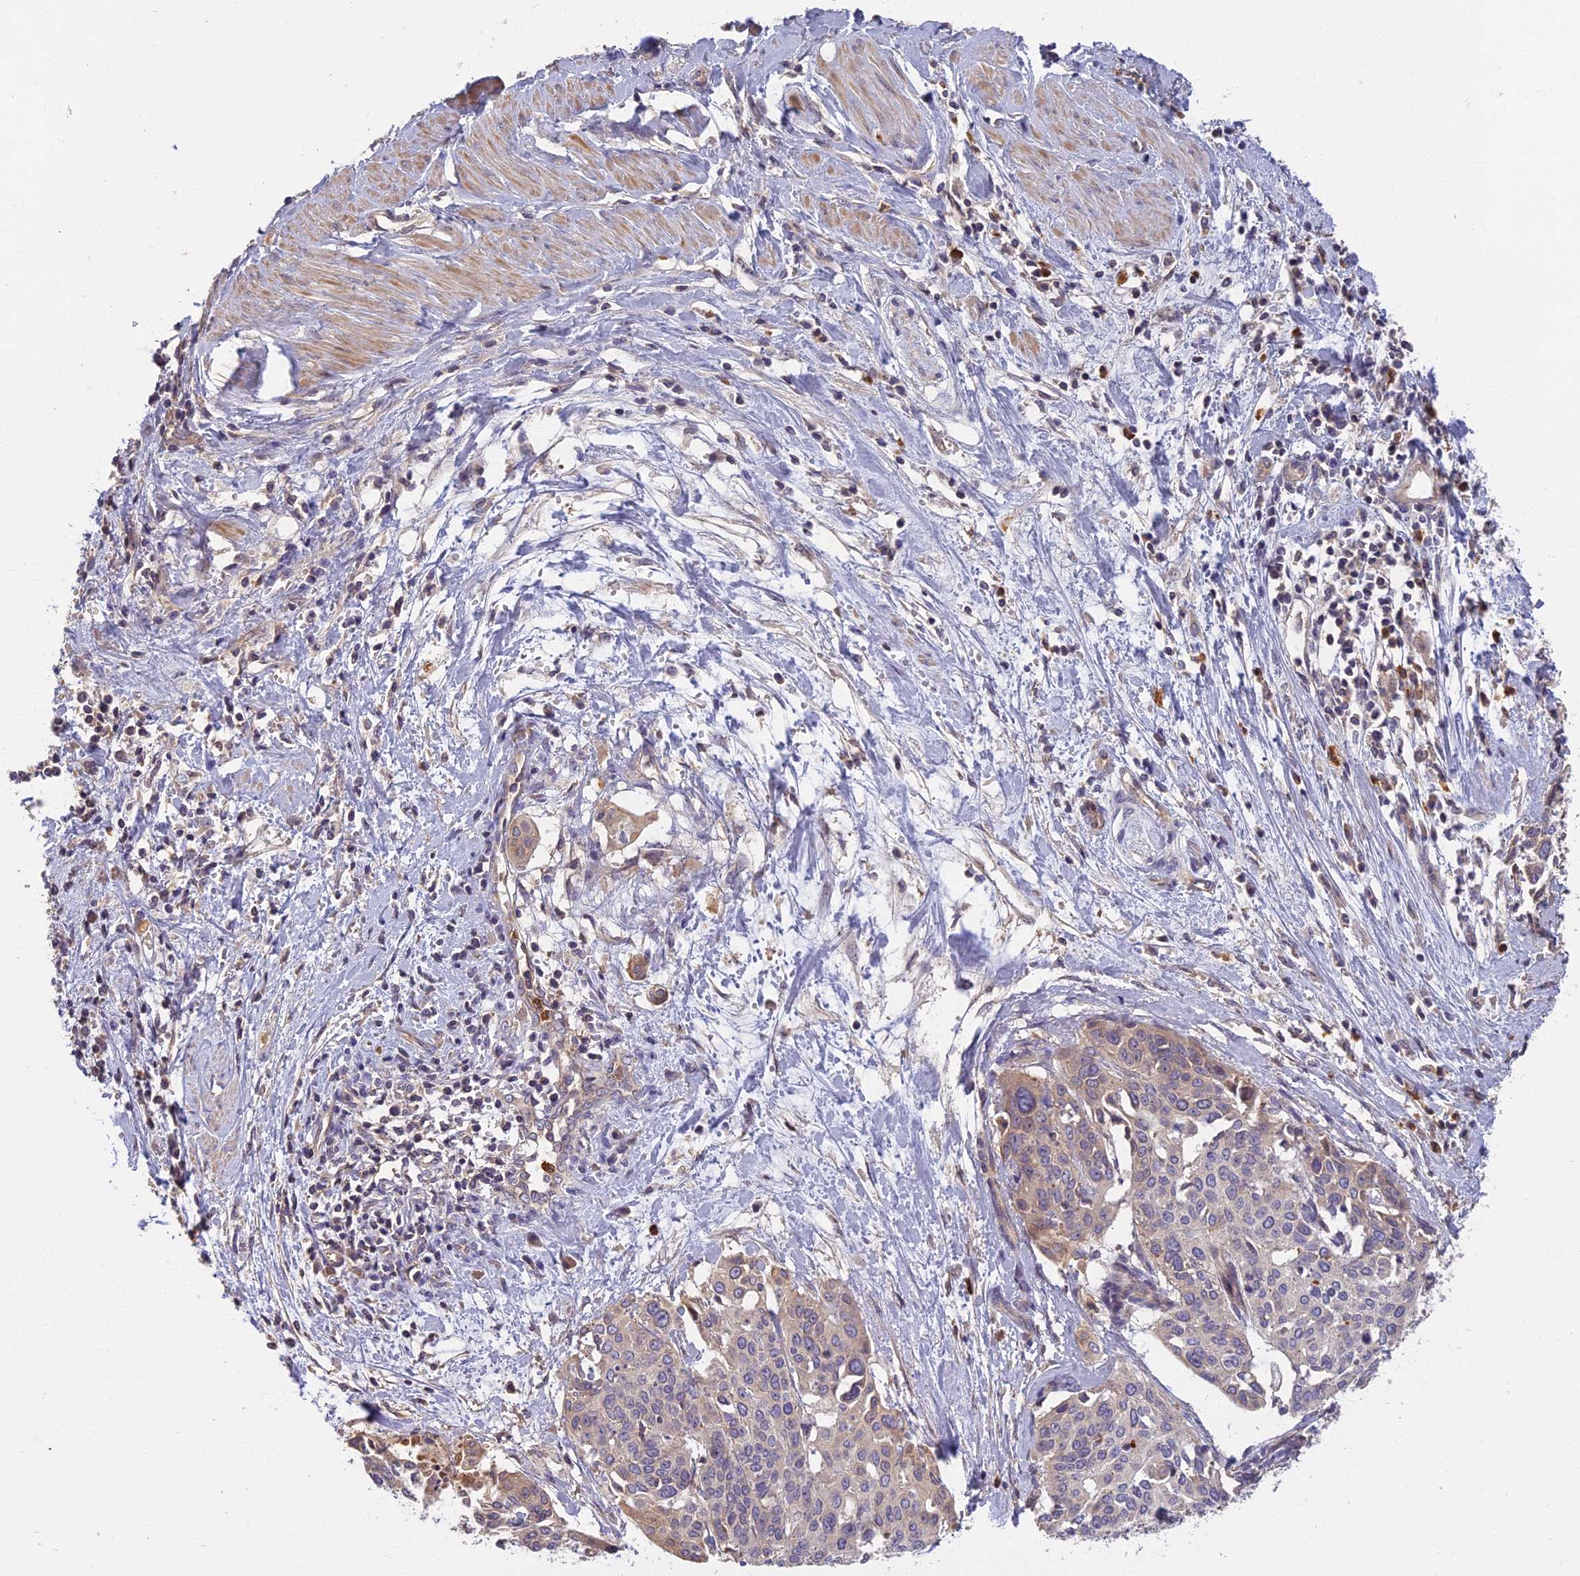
{"staining": {"intensity": "weak", "quantity": "<25%", "location": "cytoplasmic/membranous"}, "tissue": "cervical cancer", "cell_type": "Tumor cells", "image_type": "cancer", "snomed": [{"axis": "morphology", "description": "Squamous cell carcinoma, NOS"}, {"axis": "topography", "description": "Cervix"}], "caption": "An immunohistochemistry (IHC) image of cervical cancer (squamous cell carcinoma) is shown. There is no staining in tumor cells of cervical cancer (squamous cell carcinoma). (DAB immunohistochemistry (IHC), high magnification).", "gene": "AP4E1", "patient": {"sex": "female", "age": 44}}